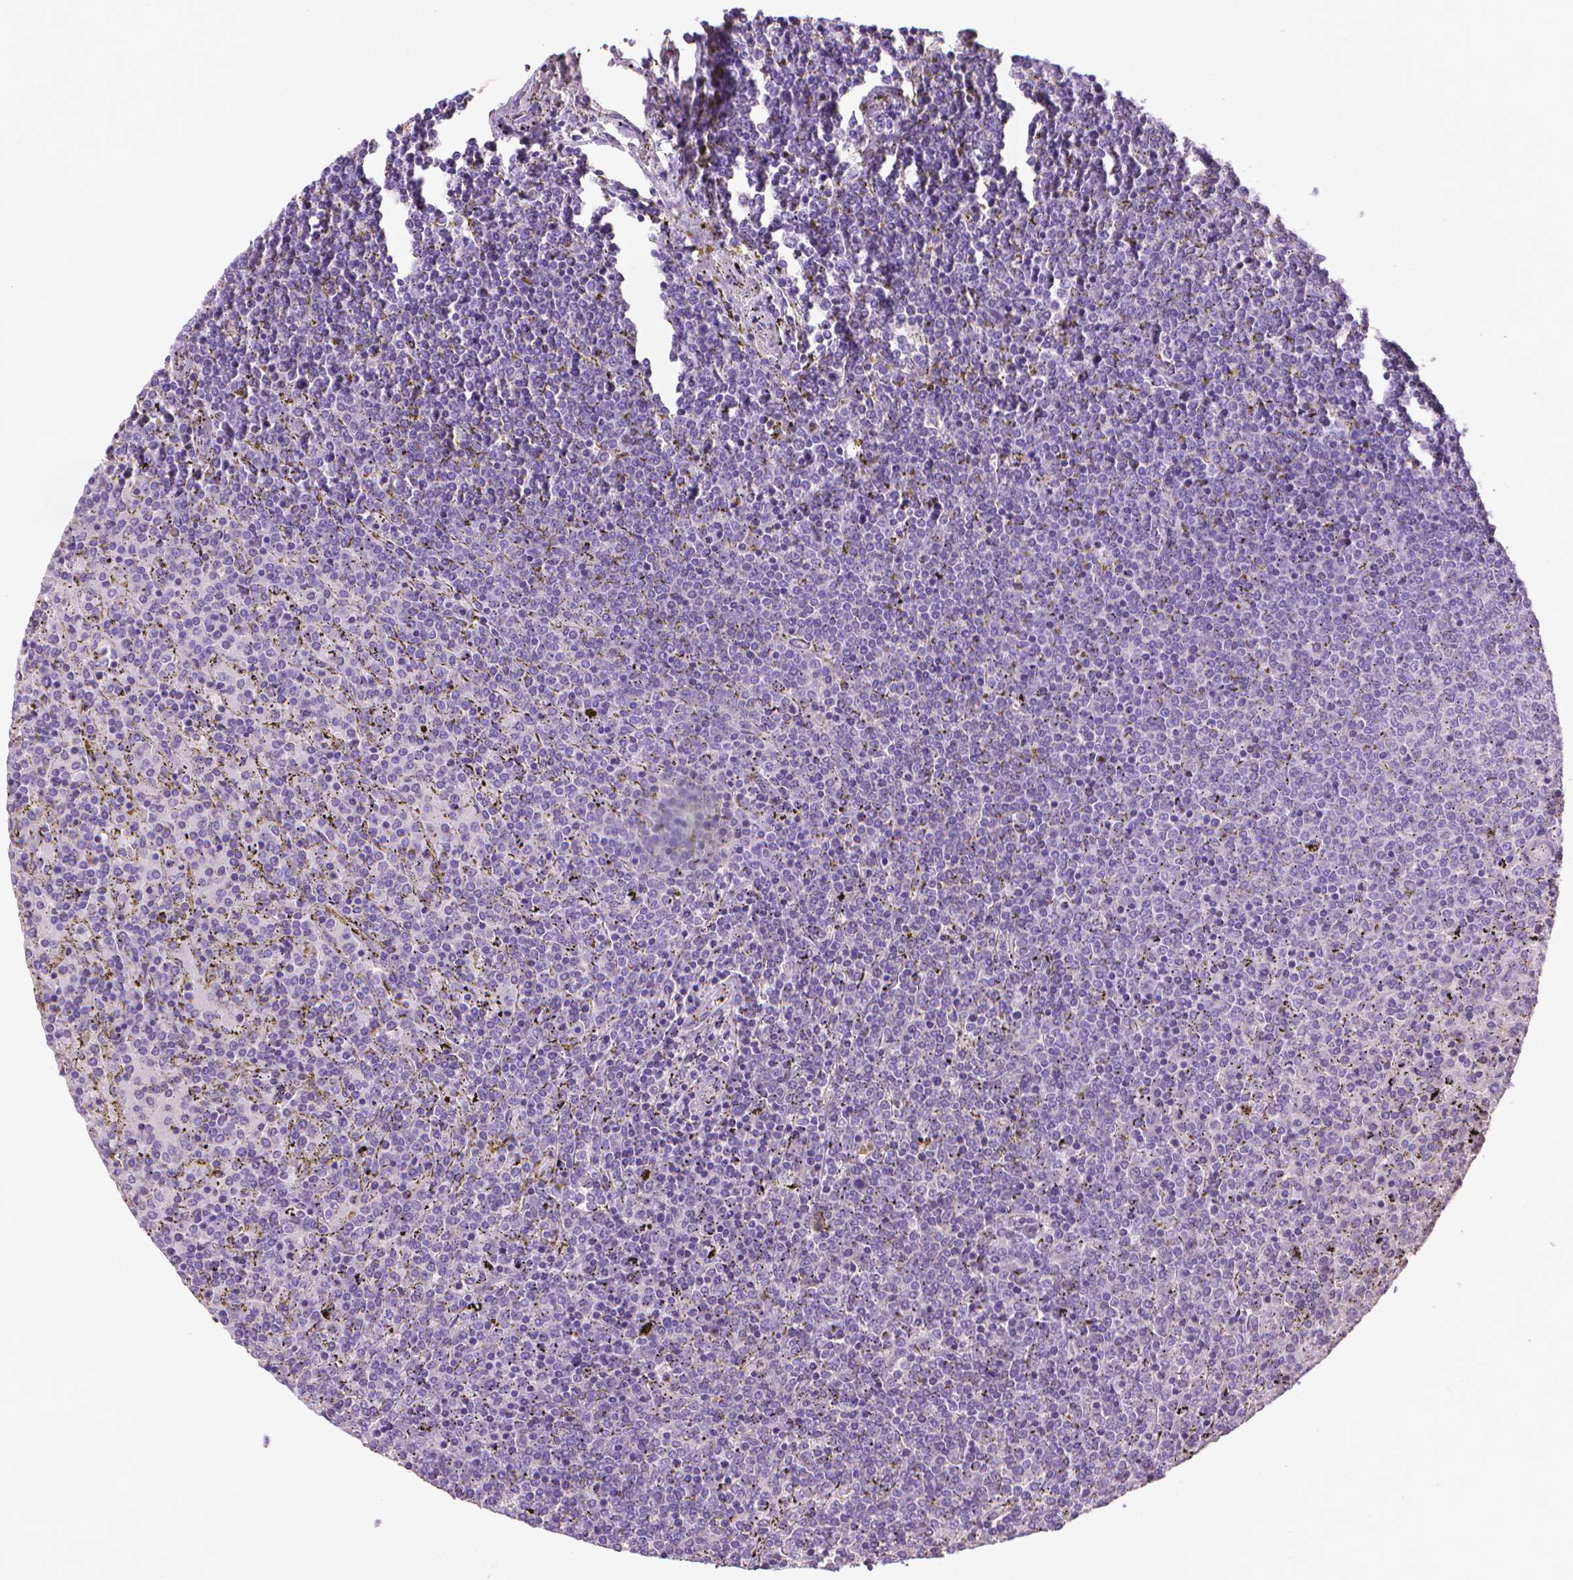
{"staining": {"intensity": "negative", "quantity": "none", "location": "none"}, "tissue": "lymphoma", "cell_type": "Tumor cells", "image_type": "cancer", "snomed": [{"axis": "morphology", "description": "Malignant lymphoma, non-Hodgkin's type, Low grade"}, {"axis": "topography", "description": "Spleen"}], "caption": "Protein analysis of lymphoma shows no significant staining in tumor cells.", "gene": "MUC1", "patient": {"sex": "female", "age": 77}}